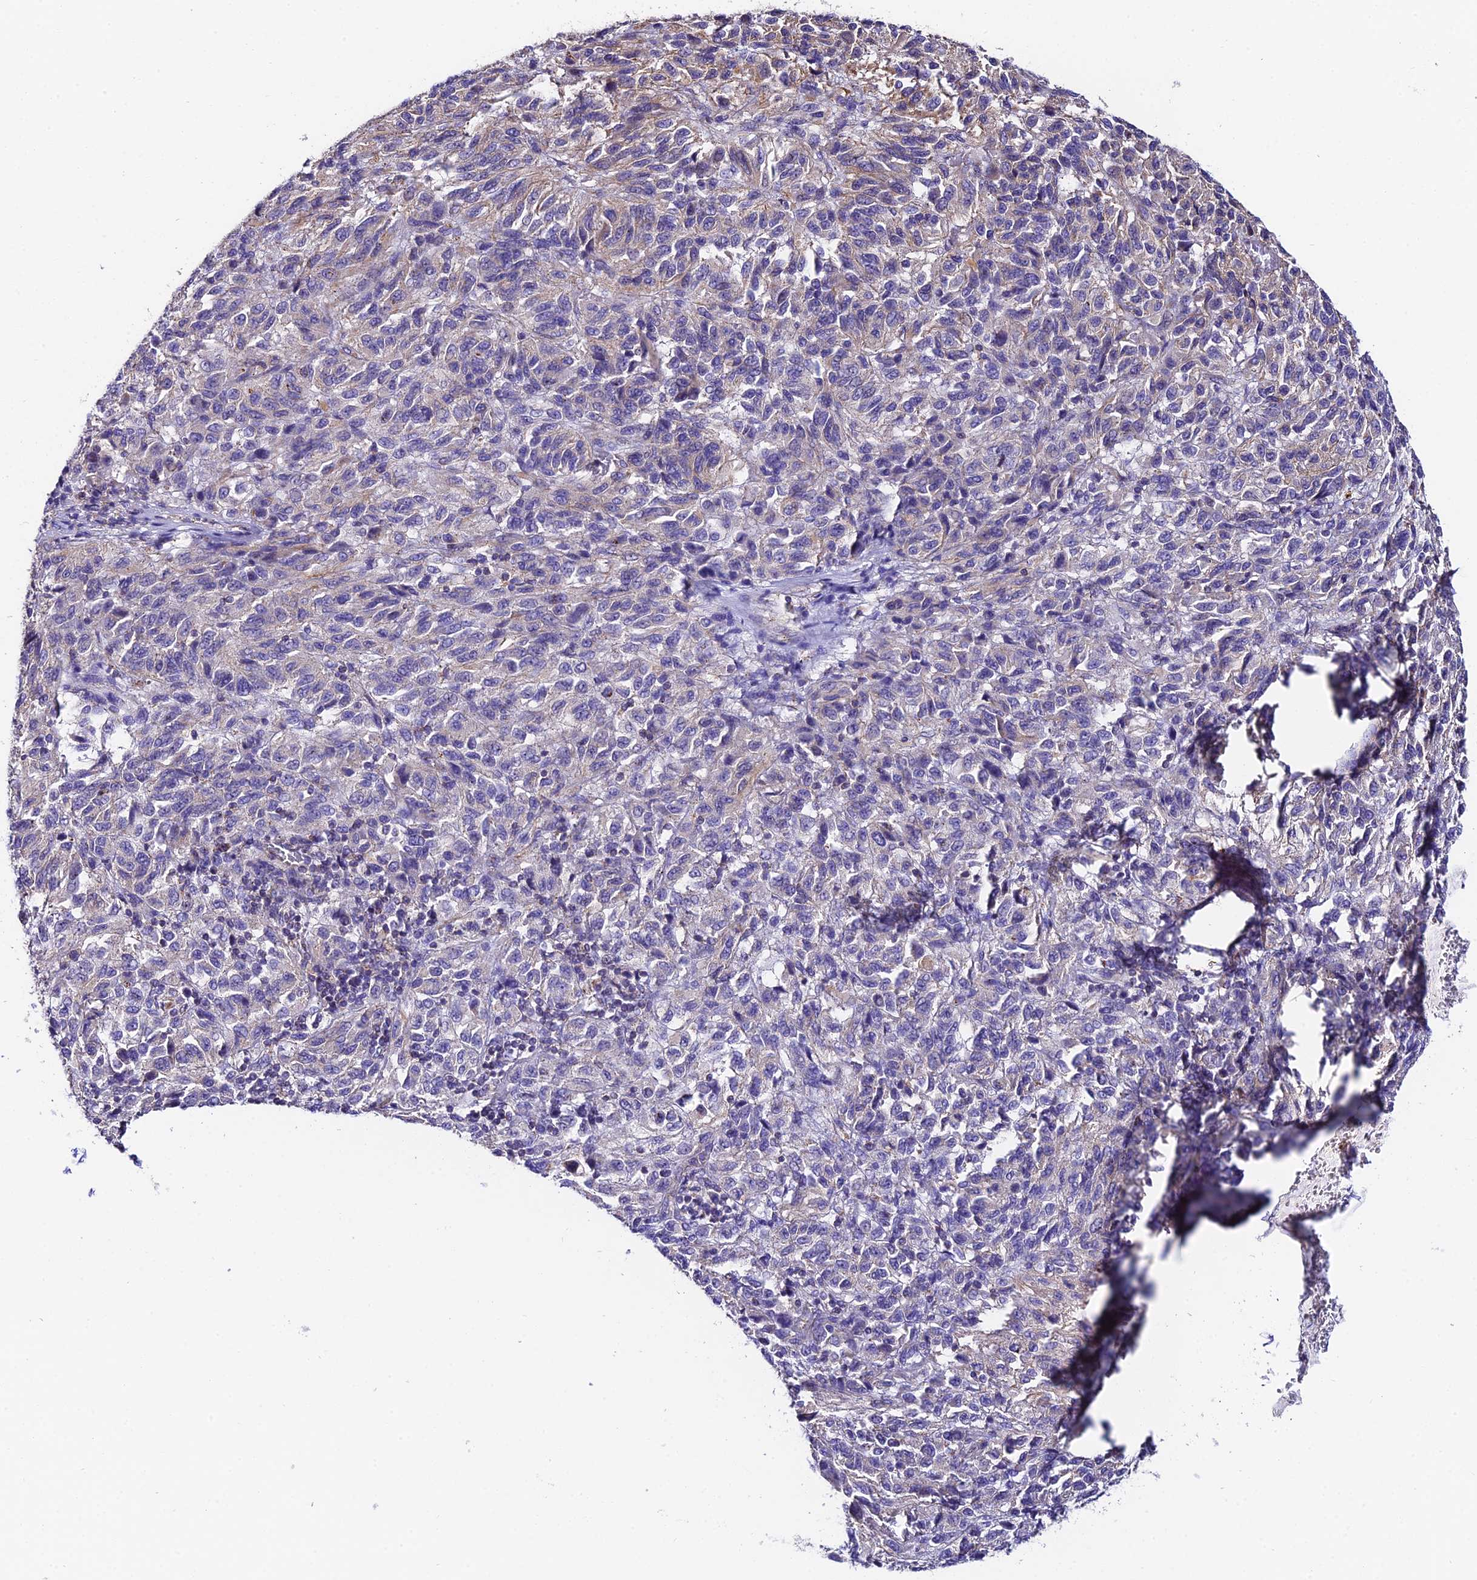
{"staining": {"intensity": "negative", "quantity": "none", "location": "none"}, "tissue": "melanoma", "cell_type": "Tumor cells", "image_type": "cancer", "snomed": [{"axis": "morphology", "description": "Malignant melanoma, Metastatic site"}, {"axis": "topography", "description": "Lung"}], "caption": "Immunohistochemistry (IHC) of malignant melanoma (metastatic site) displays no staining in tumor cells.", "gene": "QRFP", "patient": {"sex": "male", "age": 64}}